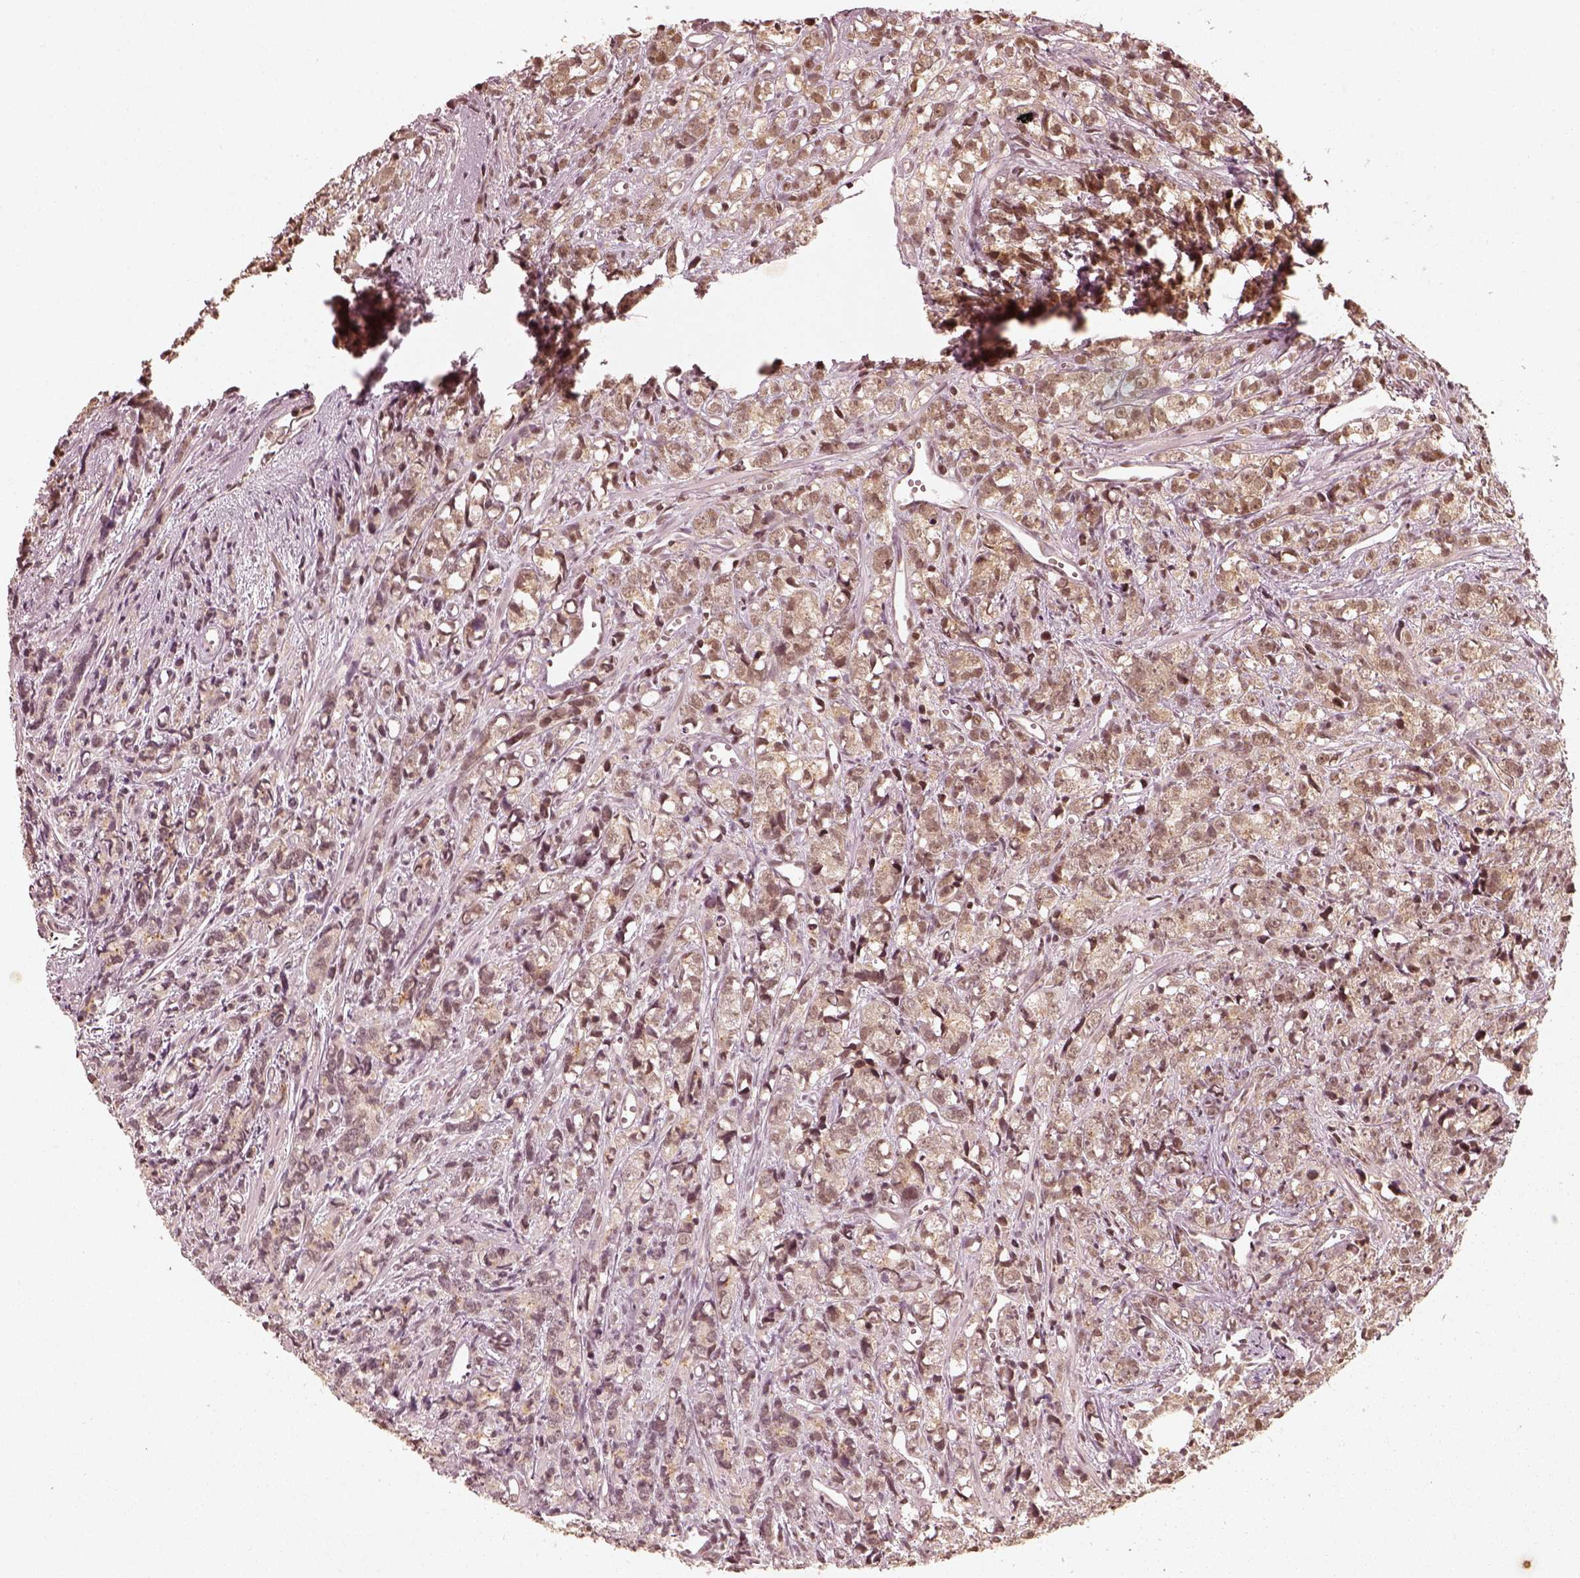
{"staining": {"intensity": "moderate", "quantity": "25%-75%", "location": "nuclear"}, "tissue": "prostate cancer", "cell_type": "Tumor cells", "image_type": "cancer", "snomed": [{"axis": "morphology", "description": "Adenocarcinoma, High grade"}, {"axis": "topography", "description": "Prostate"}], "caption": "Immunohistochemical staining of human prostate high-grade adenocarcinoma displays medium levels of moderate nuclear positivity in approximately 25%-75% of tumor cells.", "gene": "GMEB2", "patient": {"sex": "male", "age": 77}}